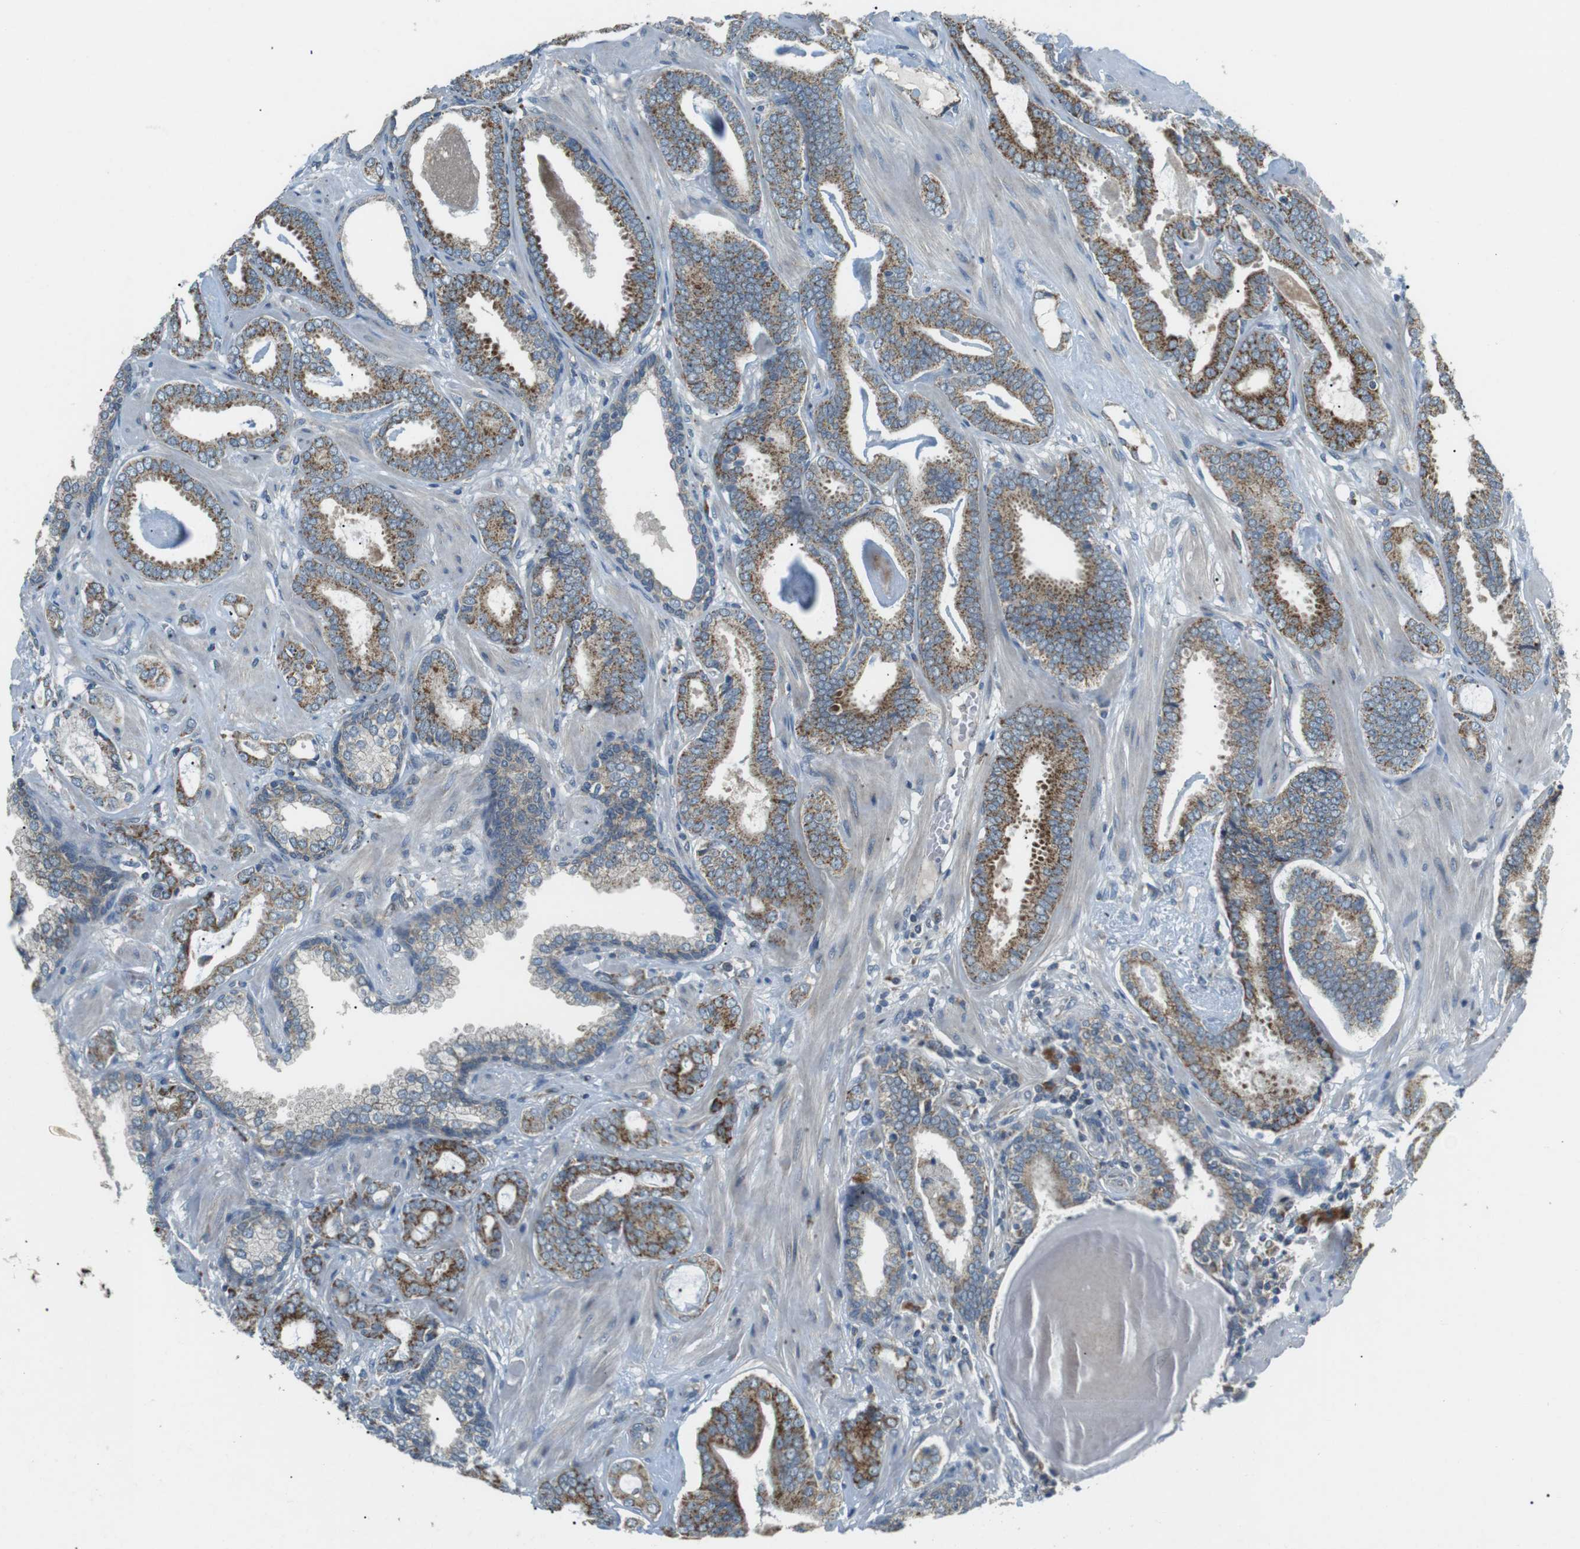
{"staining": {"intensity": "moderate", "quantity": ">75%", "location": "cytoplasmic/membranous"}, "tissue": "prostate cancer", "cell_type": "Tumor cells", "image_type": "cancer", "snomed": [{"axis": "morphology", "description": "Adenocarcinoma, Low grade"}, {"axis": "topography", "description": "Prostate"}], "caption": "Immunohistochemical staining of human prostate cancer displays medium levels of moderate cytoplasmic/membranous protein positivity in approximately >75% of tumor cells.", "gene": "BACE1", "patient": {"sex": "male", "age": 53}}